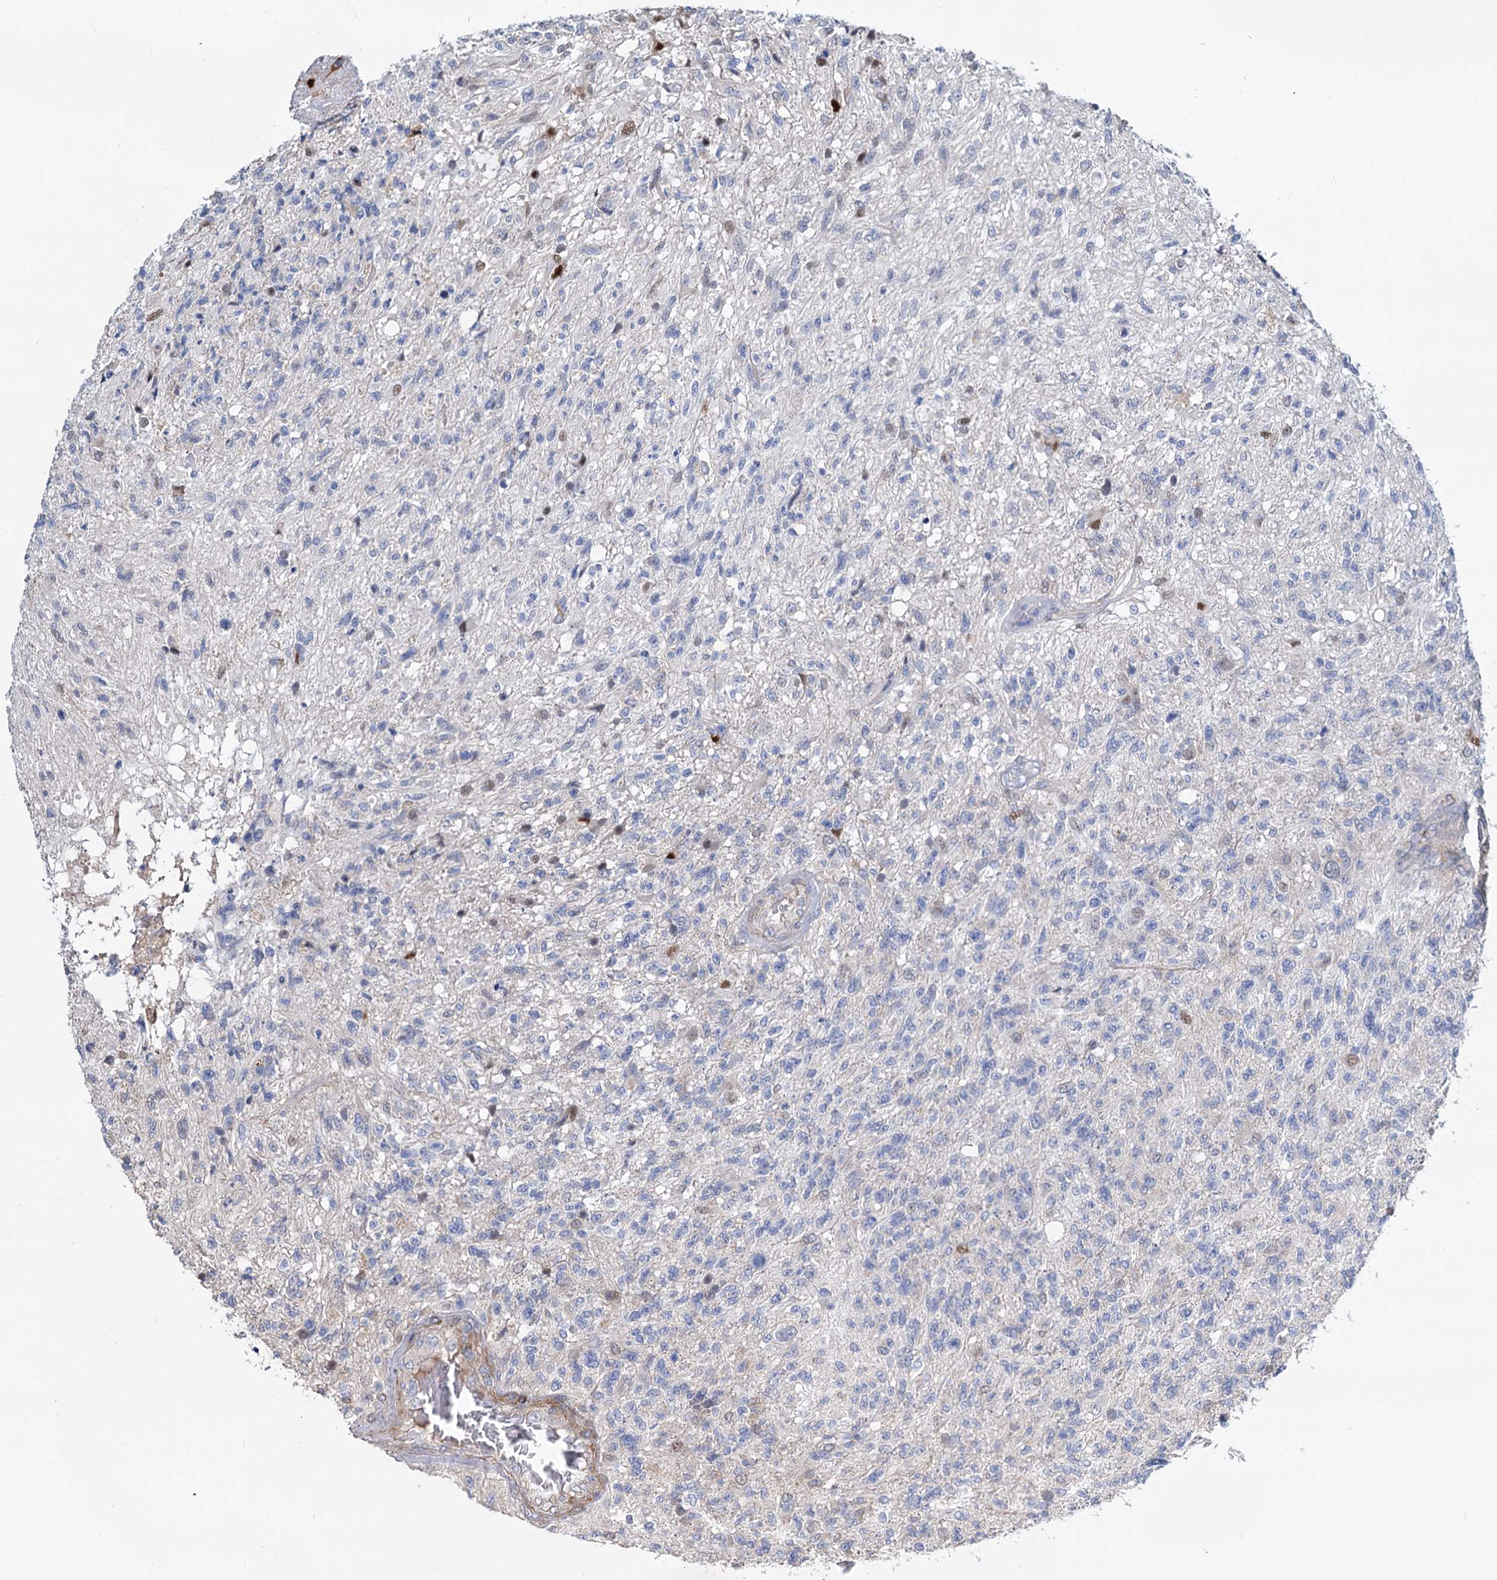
{"staining": {"intensity": "negative", "quantity": "none", "location": "none"}, "tissue": "glioma", "cell_type": "Tumor cells", "image_type": "cancer", "snomed": [{"axis": "morphology", "description": "Glioma, malignant, High grade"}, {"axis": "topography", "description": "Brain"}], "caption": "Image shows no protein staining in tumor cells of glioma tissue.", "gene": "ALKBH7", "patient": {"sex": "male", "age": 56}}